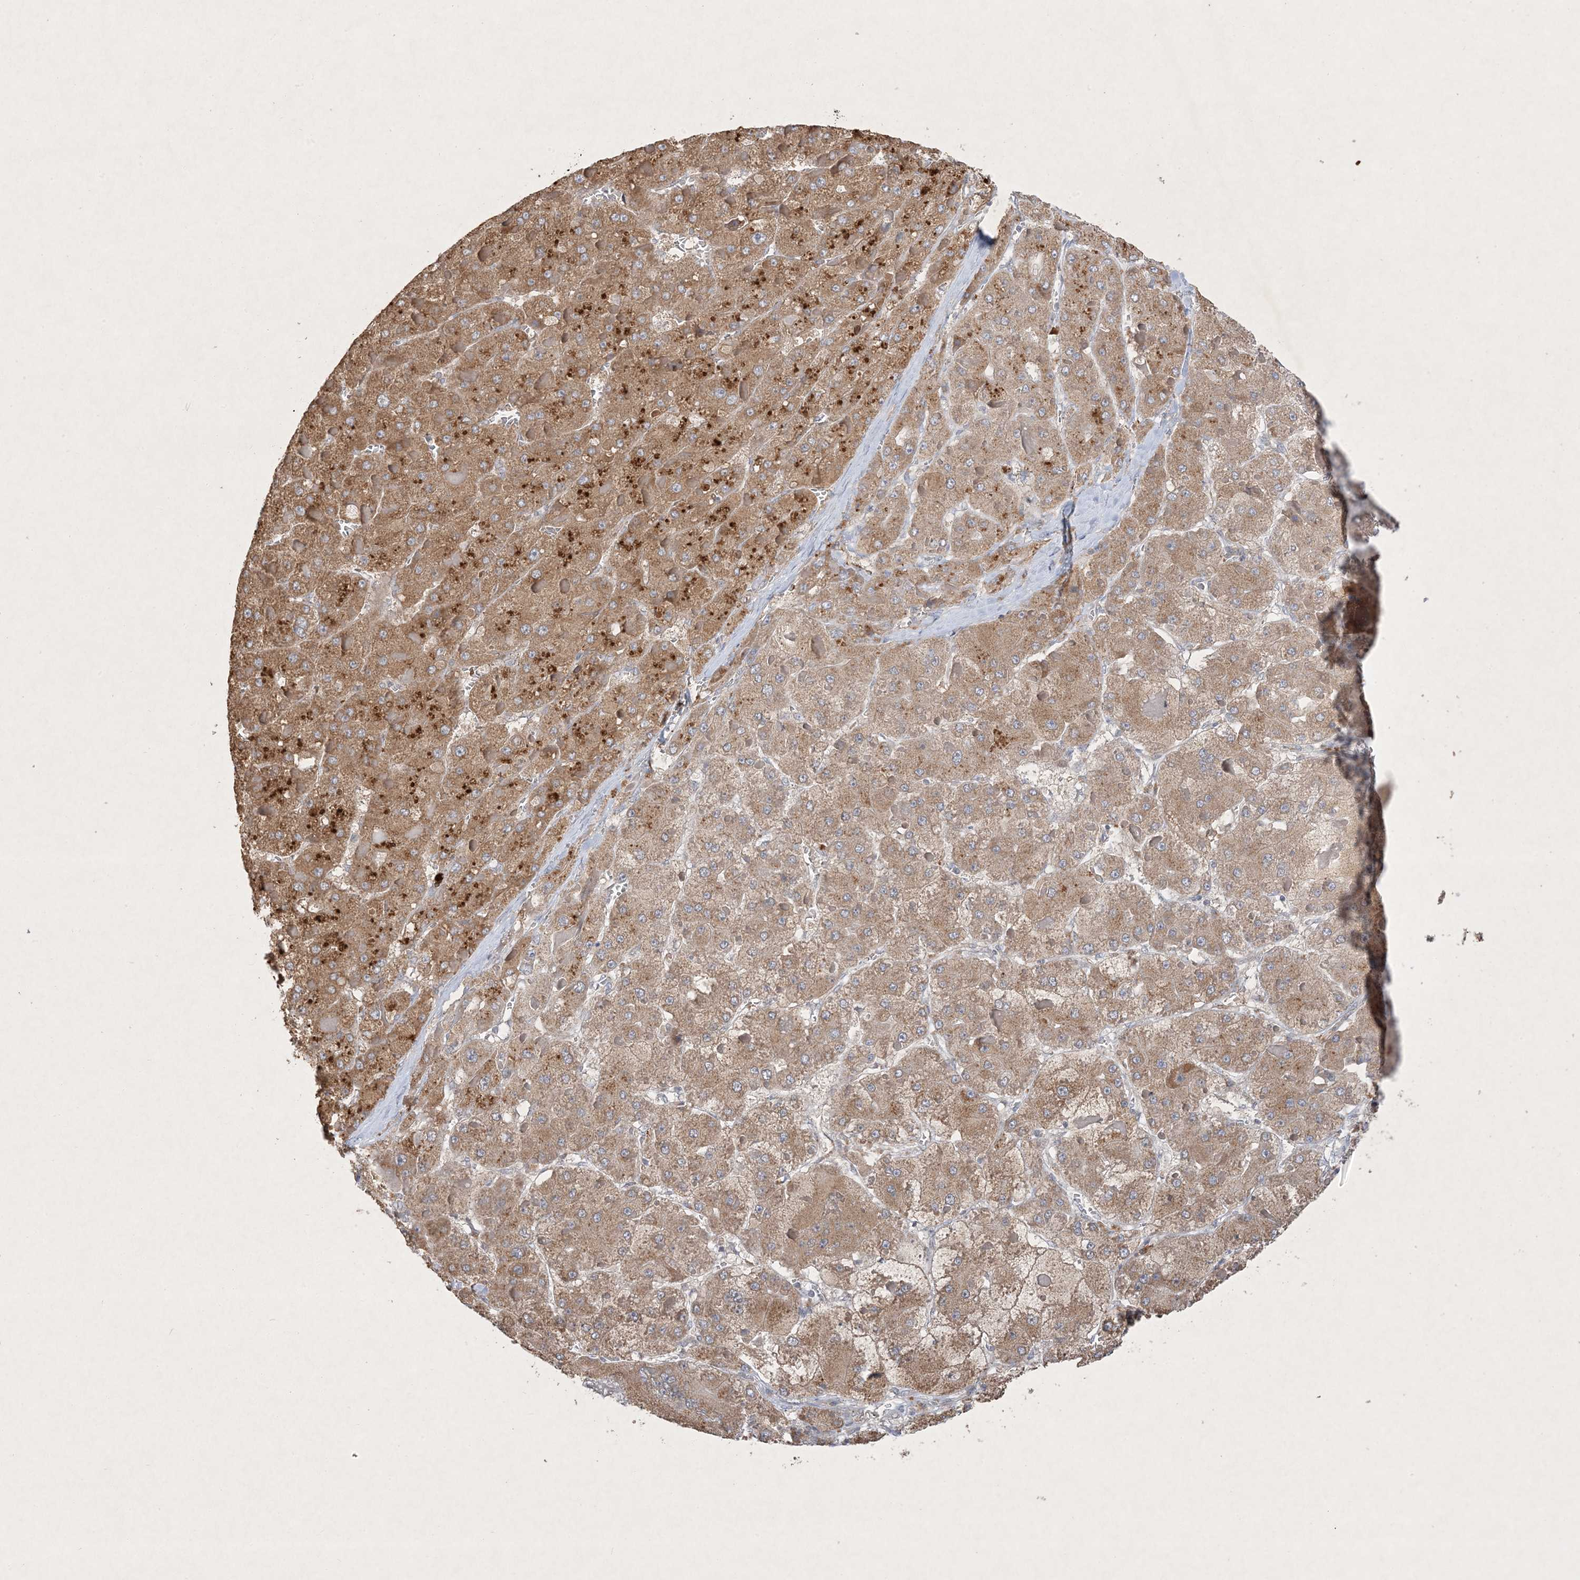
{"staining": {"intensity": "moderate", "quantity": ">75%", "location": "cytoplasmic/membranous"}, "tissue": "liver cancer", "cell_type": "Tumor cells", "image_type": "cancer", "snomed": [{"axis": "morphology", "description": "Carcinoma, Hepatocellular, NOS"}, {"axis": "topography", "description": "Liver"}], "caption": "Hepatocellular carcinoma (liver) stained with a protein marker demonstrates moderate staining in tumor cells.", "gene": "PRSS36", "patient": {"sex": "female", "age": 73}}